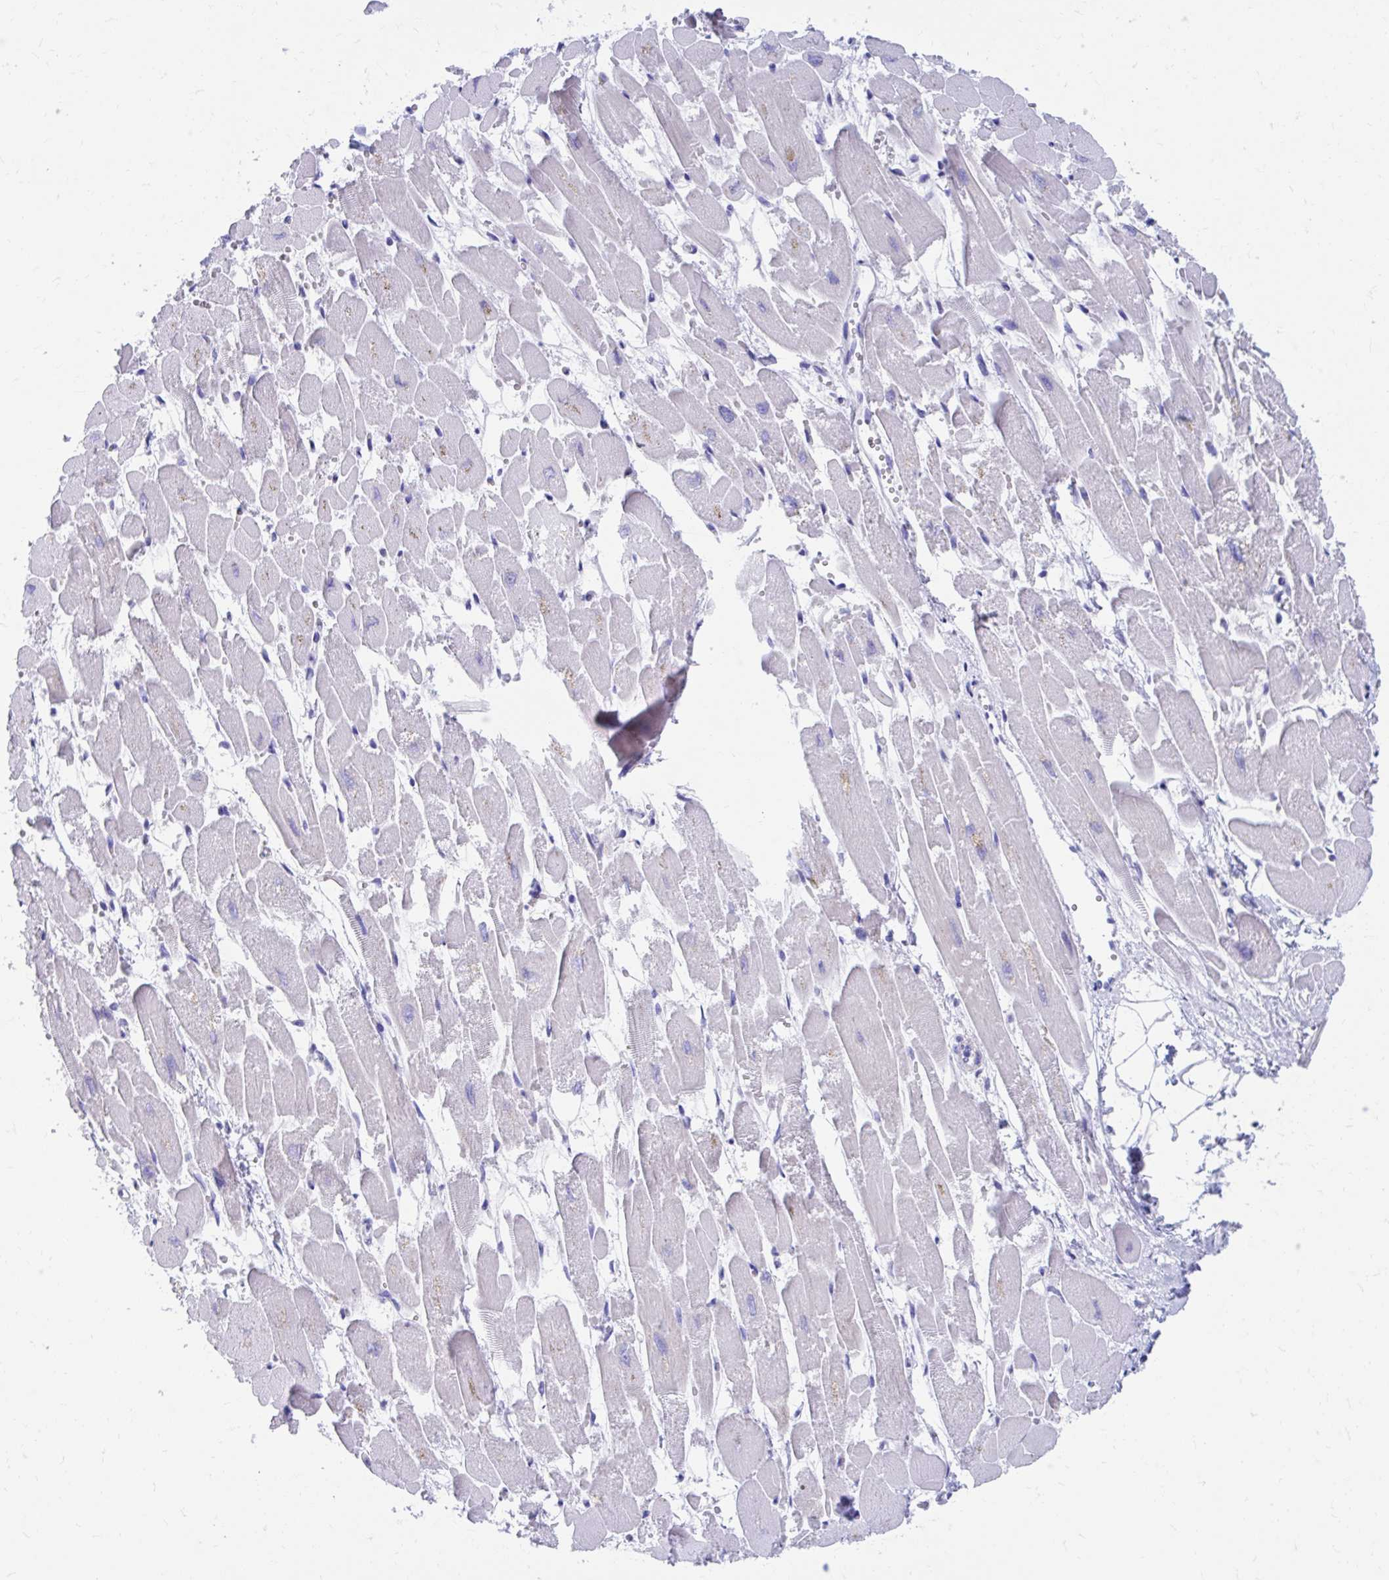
{"staining": {"intensity": "weak", "quantity": "<25%", "location": "cytoplasmic/membranous"}, "tissue": "heart muscle", "cell_type": "Cardiomyocytes", "image_type": "normal", "snomed": [{"axis": "morphology", "description": "Normal tissue, NOS"}, {"axis": "topography", "description": "Heart"}], "caption": "DAB immunohistochemical staining of benign heart muscle shows no significant staining in cardiomyocytes. (Immunohistochemistry, brightfield microscopy, high magnification).", "gene": "RUNX3", "patient": {"sex": "female", "age": 52}}